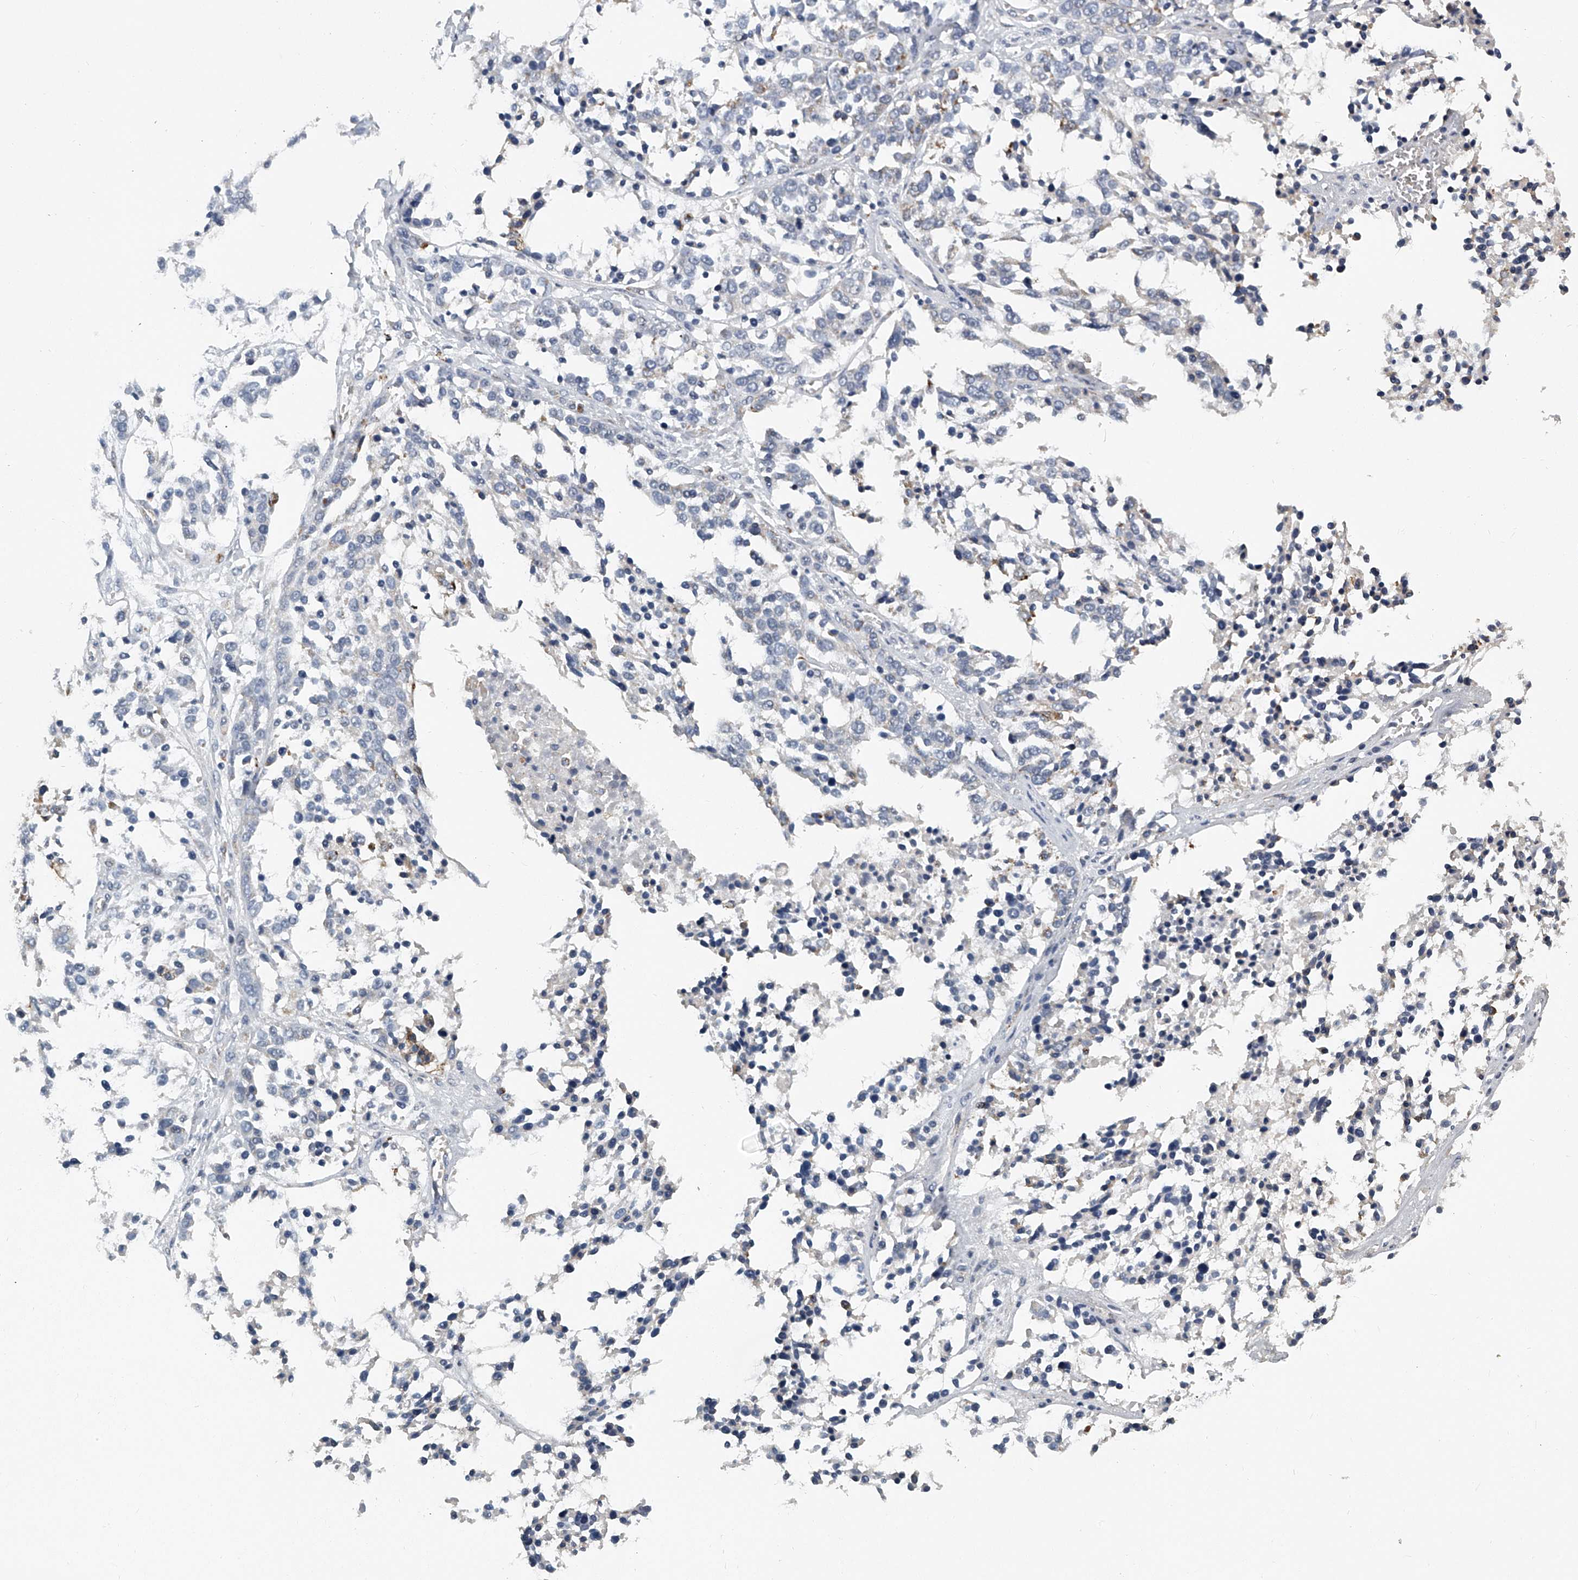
{"staining": {"intensity": "negative", "quantity": "none", "location": "none"}, "tissue": "ovarian cancer", "cell_type": "Tumor cells", "image_type": "cancer", "snomed": [{"axis": "morphology", "description": "Cystadenocarcinoma, serous, NOS"}, {"axis": "topography", "description": "Ovary"}], "caption": "Ovarian serous cystadenocarcinoma was stained to show a protein in brown. There is no significant expression in tumor cells.", "gene": "KLHL7", "patient": {"sex": "female", "age": 44}}